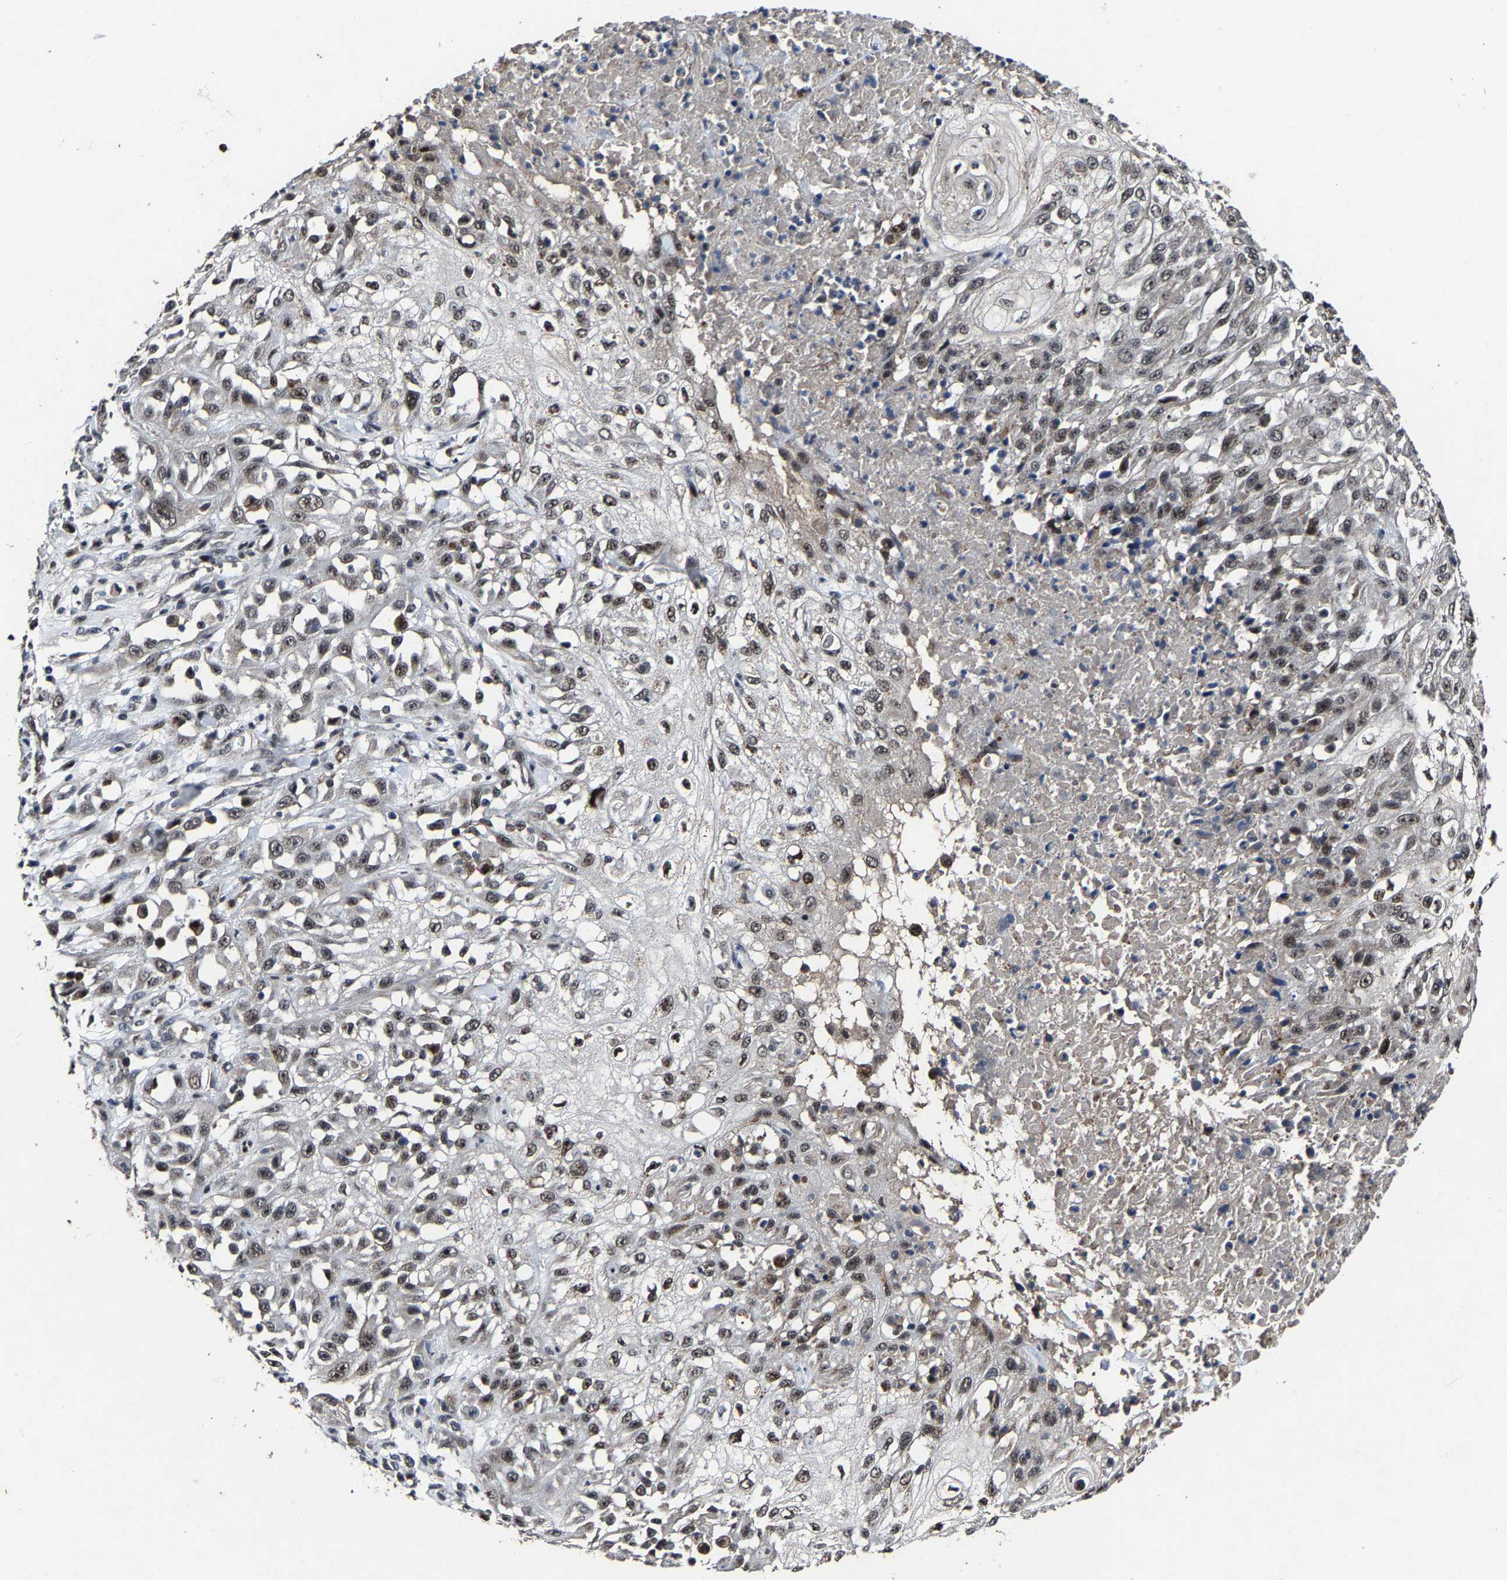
{"staining": {"intensity": "weak", "quantity": ">75%", "location": "nuclear"}, "tissue": "skin cancer", "cell_type": "Tumor cells", "image_type": "cancer", "snomed": [{"axis": "morphology", "description": "Squamous cell carcinoma, NOS"}, {"axis": "morphology", "description": "Squamous cell carcinoma, metastatic, NOS"}, {"axis": "topography", "description": "Skin"}, {"axis": "topography", "description": "Lymph node"}], "caption": "IHC photomicrograph of metastatic squamous cell carcinoma (skin) stained for a protein (brown), which shows low levels of weak nuclear expression in about >75% of tumor cells.", "gene": "LSM8", "patient": {"sex": "male", "age": 75}}